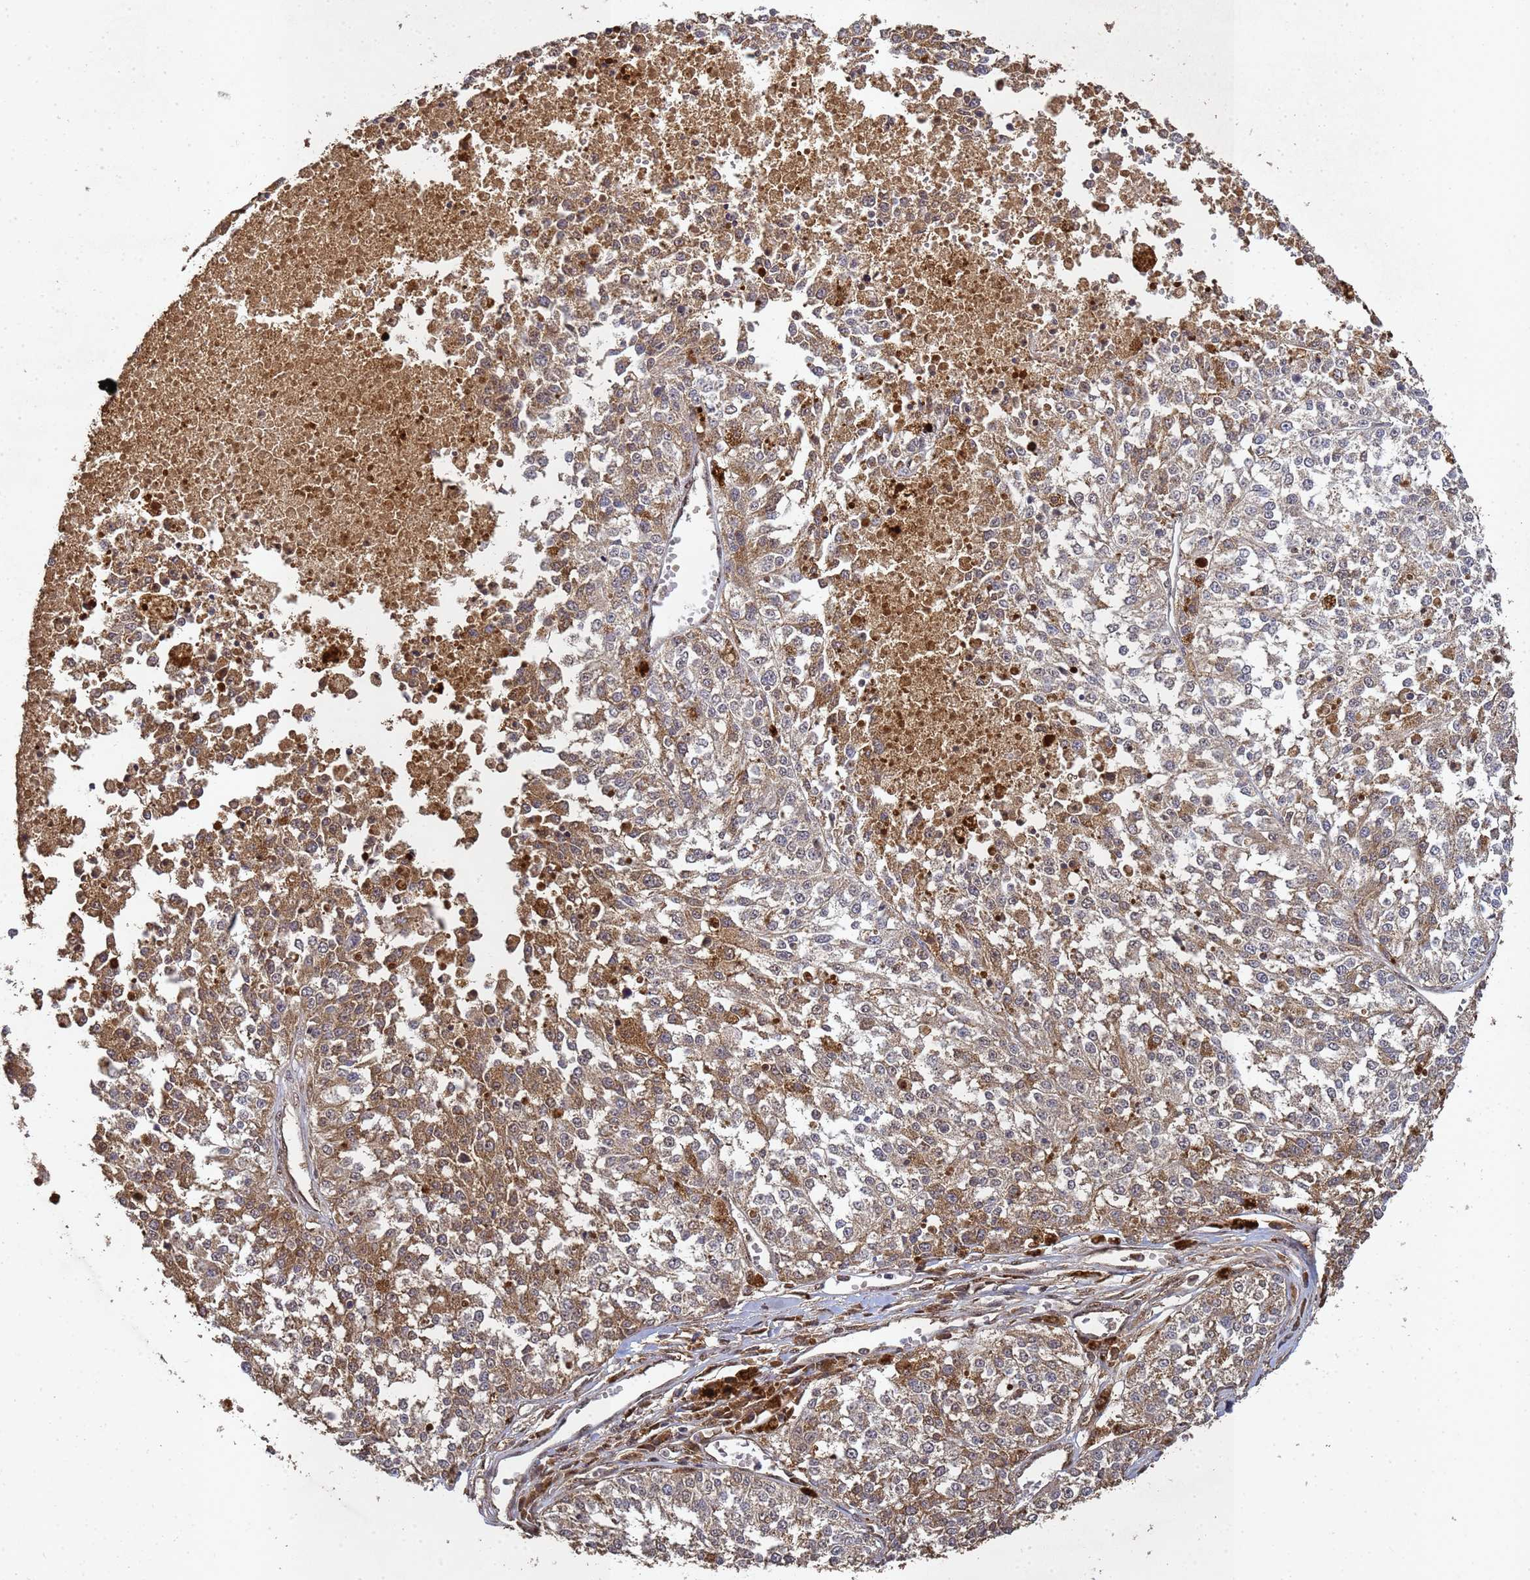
{"staining": {"intensity": "moderate", "quantity": "<25%", "location": "cytoplasmic/membranous"}, "tissue": "melanoma", "cell_type": "Tumor cells", "image_type": "cancer", "snomed": [{"axis": "morphology", "description": "Malignant melanoma, NOS"}, {"axis": "topography", "description": "Skin"}], "caption": "IHC of melanoma displays low levels of moderate cytoplasmic/membranous expression in approximately <25% of tumor cells. (IHC, brightfield microscopy, high magnification).", "gene": "SECISBP2", "patient": {"sex": "female", "age": 64}}